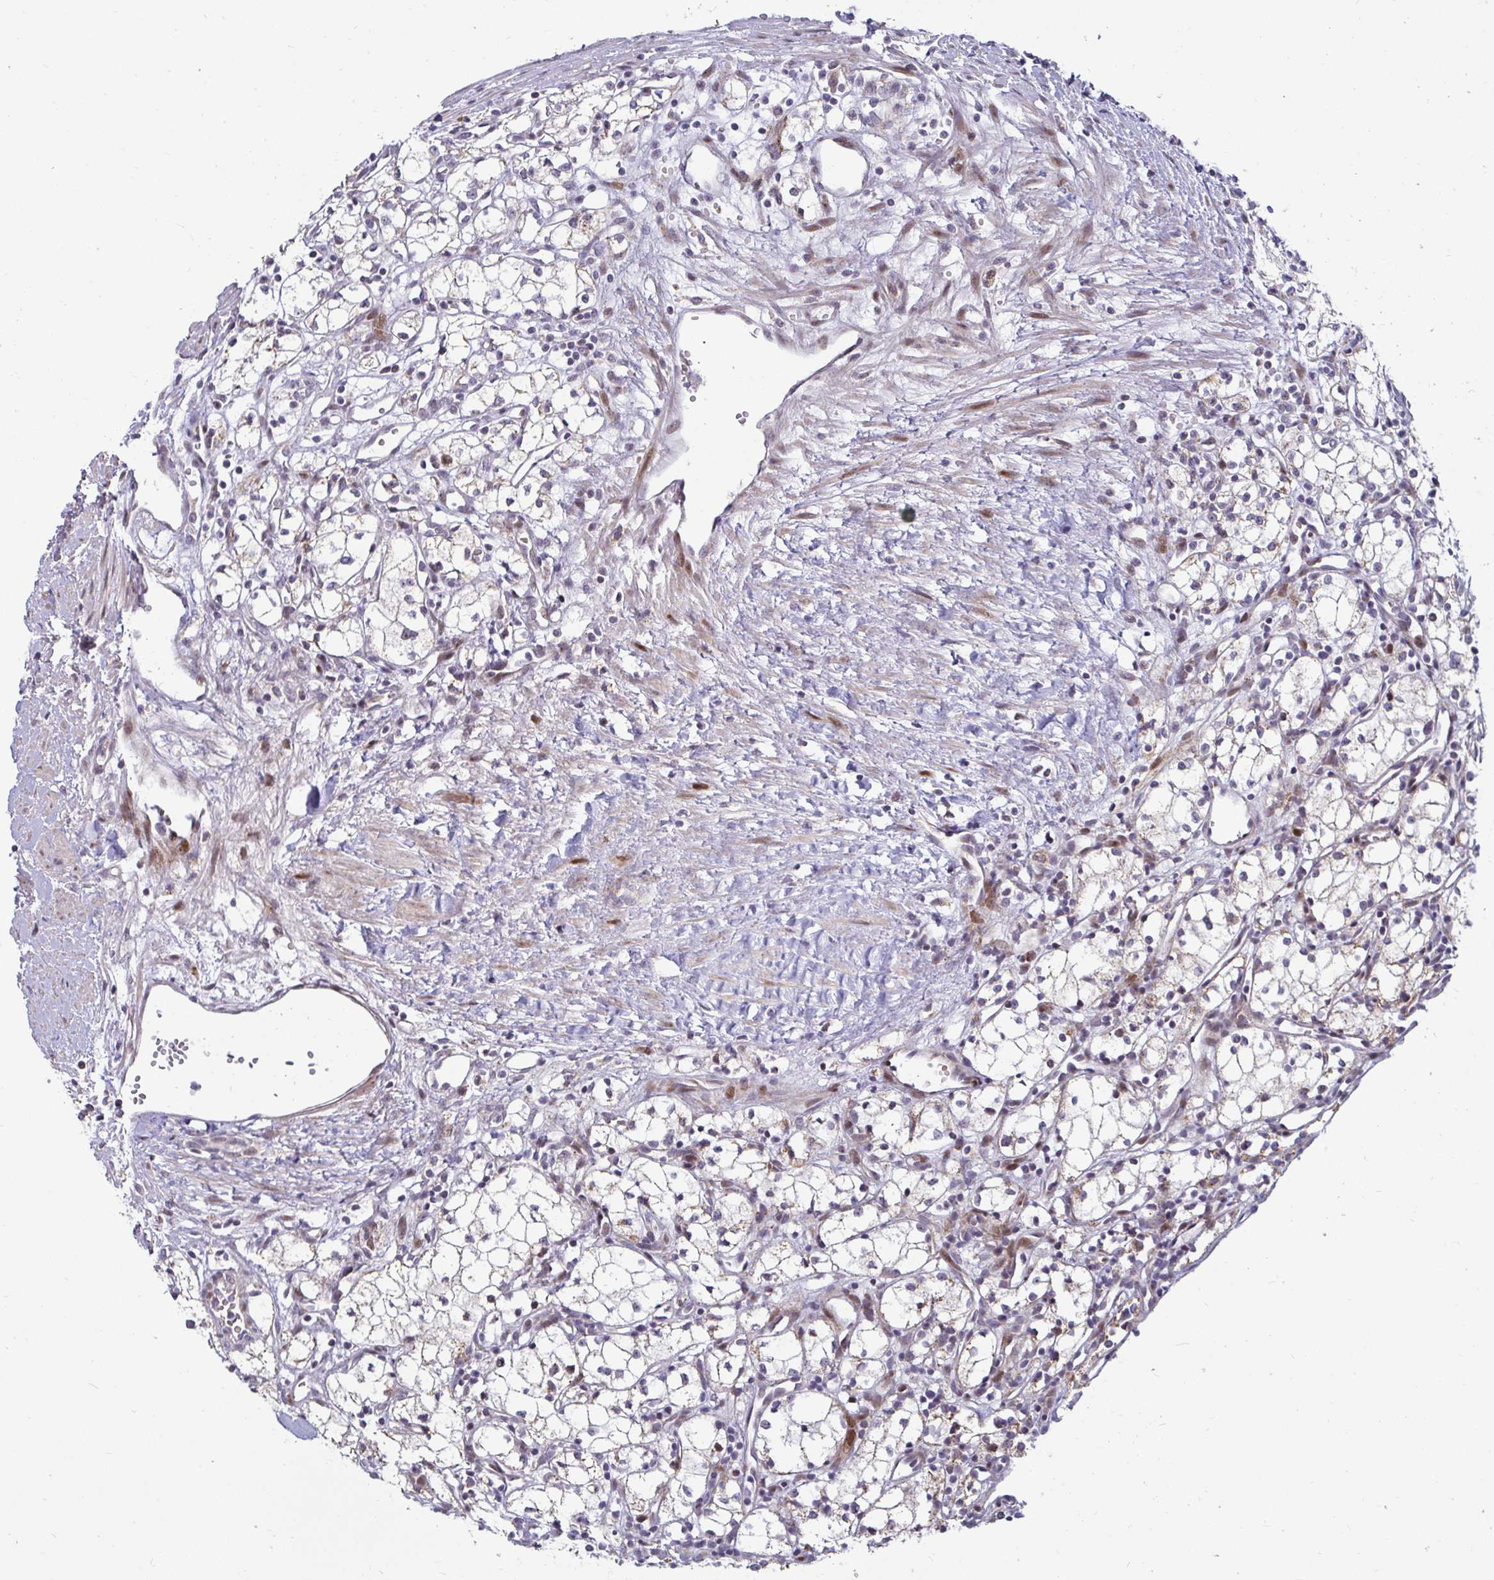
{"staining": {"intensity": "weak", "quantity": "<25%", "location": "cytoplasmic/membranous"}, "tissue": "renal cancer", "cell_type": "Tumor cells", "image_type": "cancer", "snomed": [{"axis": "morphology", "description": "Adenocarcinoma, NOS"}, {"axis": "topography", "description": "Kidney"}], "caption": "High magnification brightfield microscopy of renal cancer (adenocarcinoma) stained with DAB (3,3'-diaminobenzidine) (brown) and counterstained with hematoxylin (blue): tumor cells show no significant staining.", "gene": "DZIP1", "patient": {"sex": "male", "age": 59}}